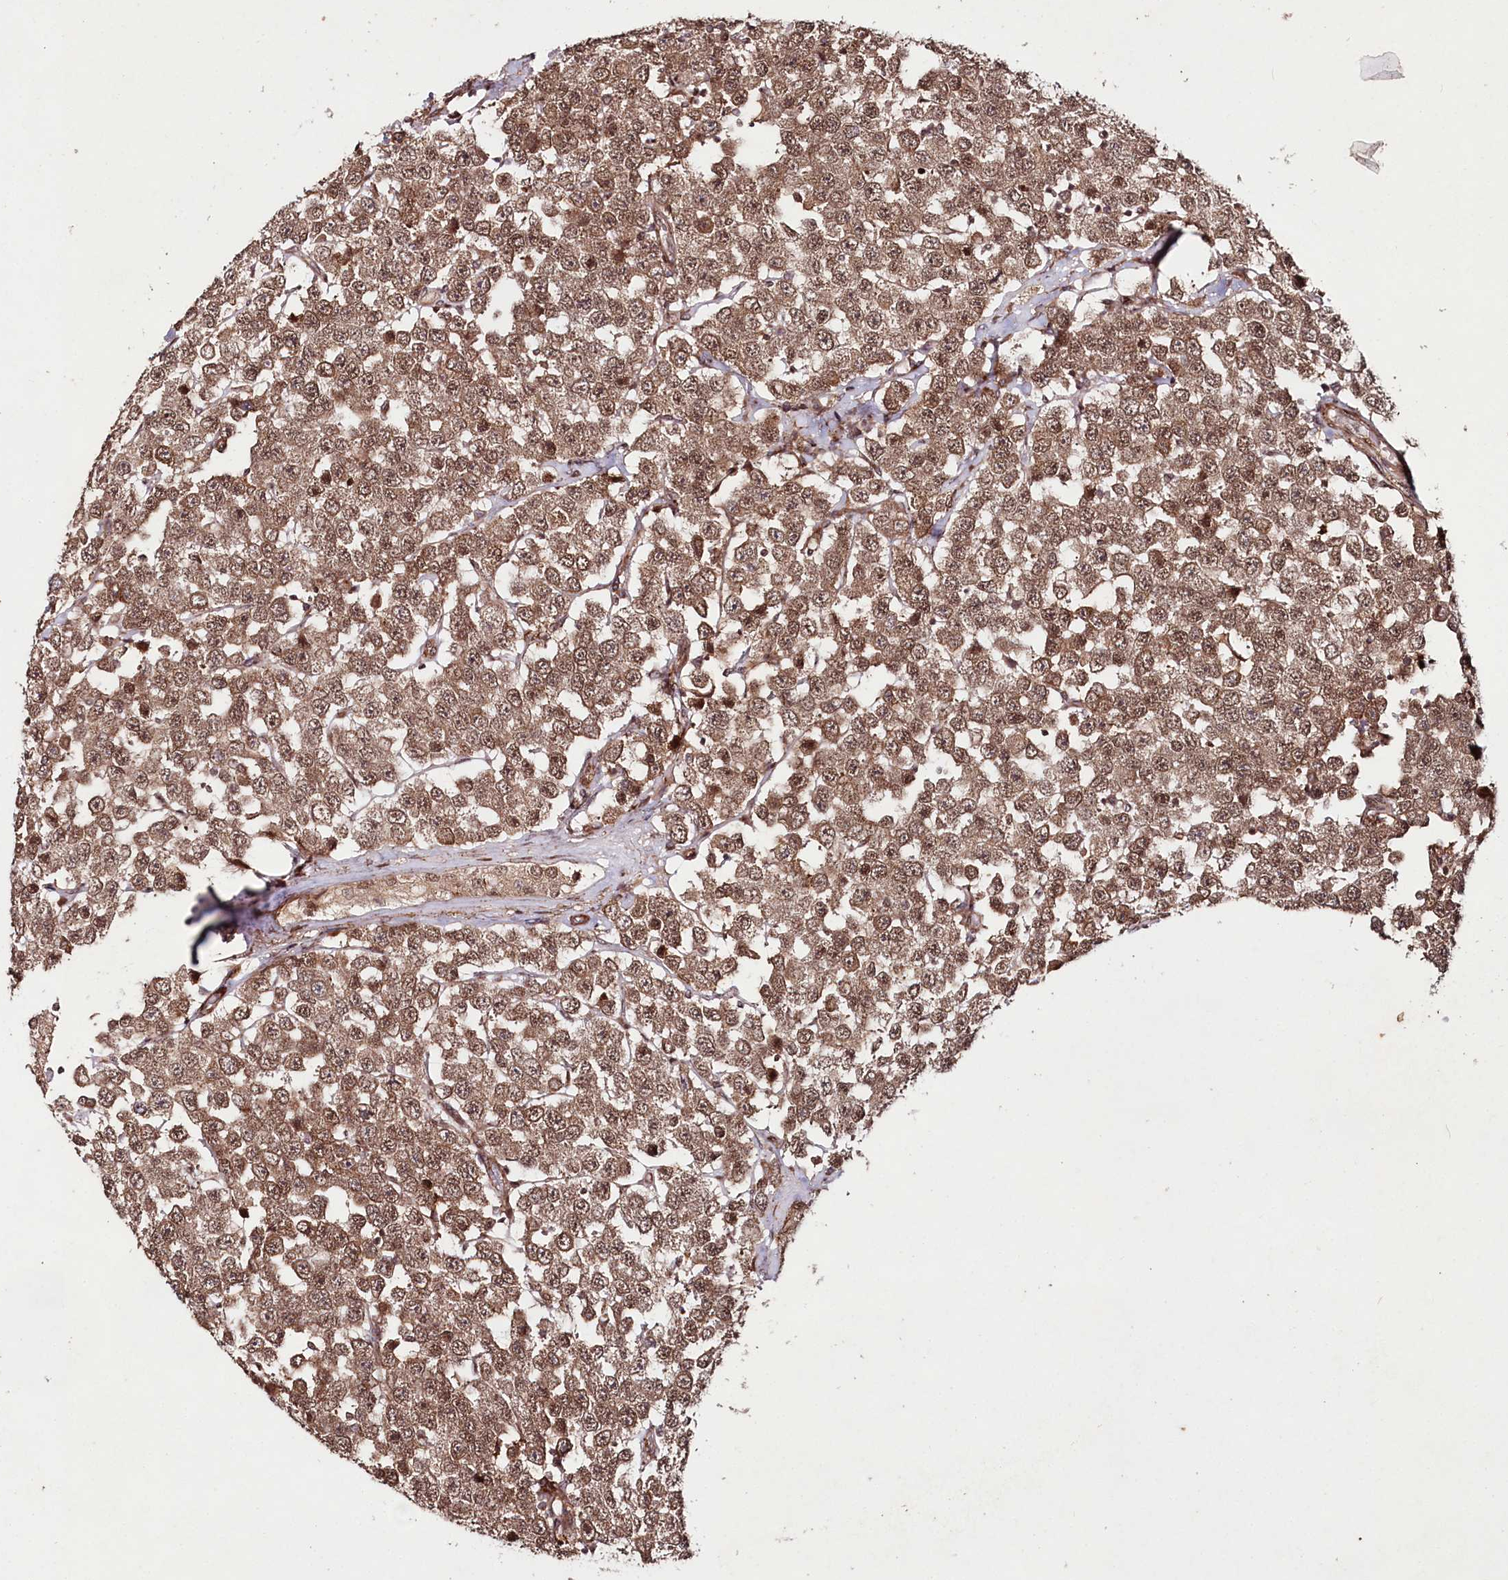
{"staining": {"intensity": "moderate", "quantity": ">75%", "location": "cytoplasmic/membranous,nuclear"}, "tissue": "testis cancer", "cell_type": "Tumor cells", "image_type": "cancer", "snomed": [{"axis": "morphology", "description": "Seminoma, NOS"}, {"axis": "topography", "description": "Testis"}], "caption": "About >75% of tumor cells in human seminoma (testis) exhibit moderate cytoplasmic/membranous and nuclear protein positivity as visualized by brown immunohistochemical staining.", "gene": "PHLDB1", "patient": {"sex": "male", "age": 28}}